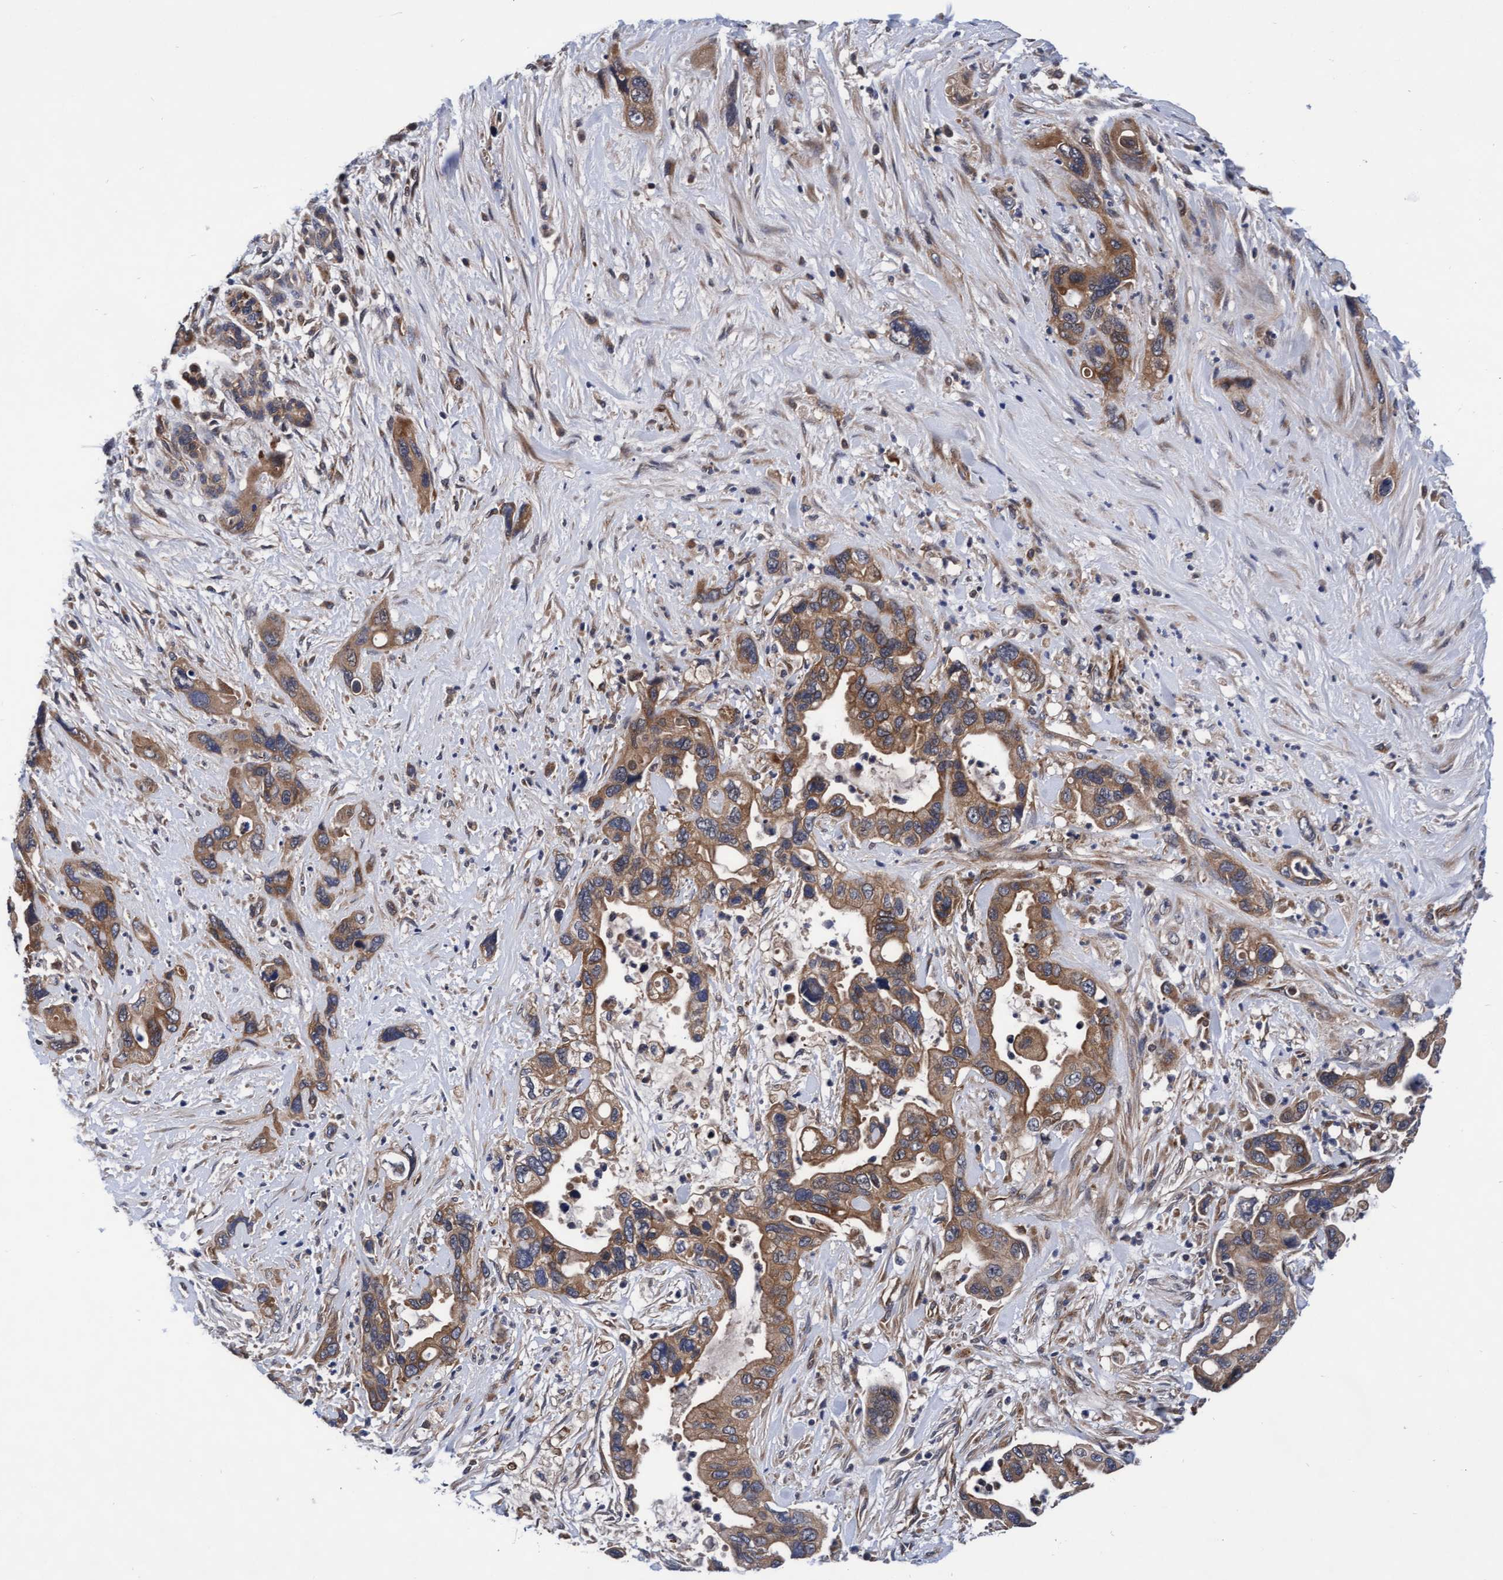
{"staining": {"intensity": "moderate", "quantity": ">75%", "location": "cytoplasmic/membranous"}, "tissue": "pancreatic cancer", "cell_type": "Tumor cells", "image_type": "cancer", "snomed": [{"axis": "morphology", "description": "Adenocarcinoma, NOS"}, {"axis": "topography", "description": "Pancreas"}], "caption": "Pancreatic cancer stained with DAB (3,3'-diaminobenzidine) immunohistochemistry (IHC) exhibits medium levels of moderate cytoplasmic/membranous staining in approximately >75% of tumor cells. (DAB (3,3'-diaminobenzidine) IHC with brightfield microscopy, high magnification).", "gene": "EFCAB13", "patient": {"sex": "female", "age": 70}}